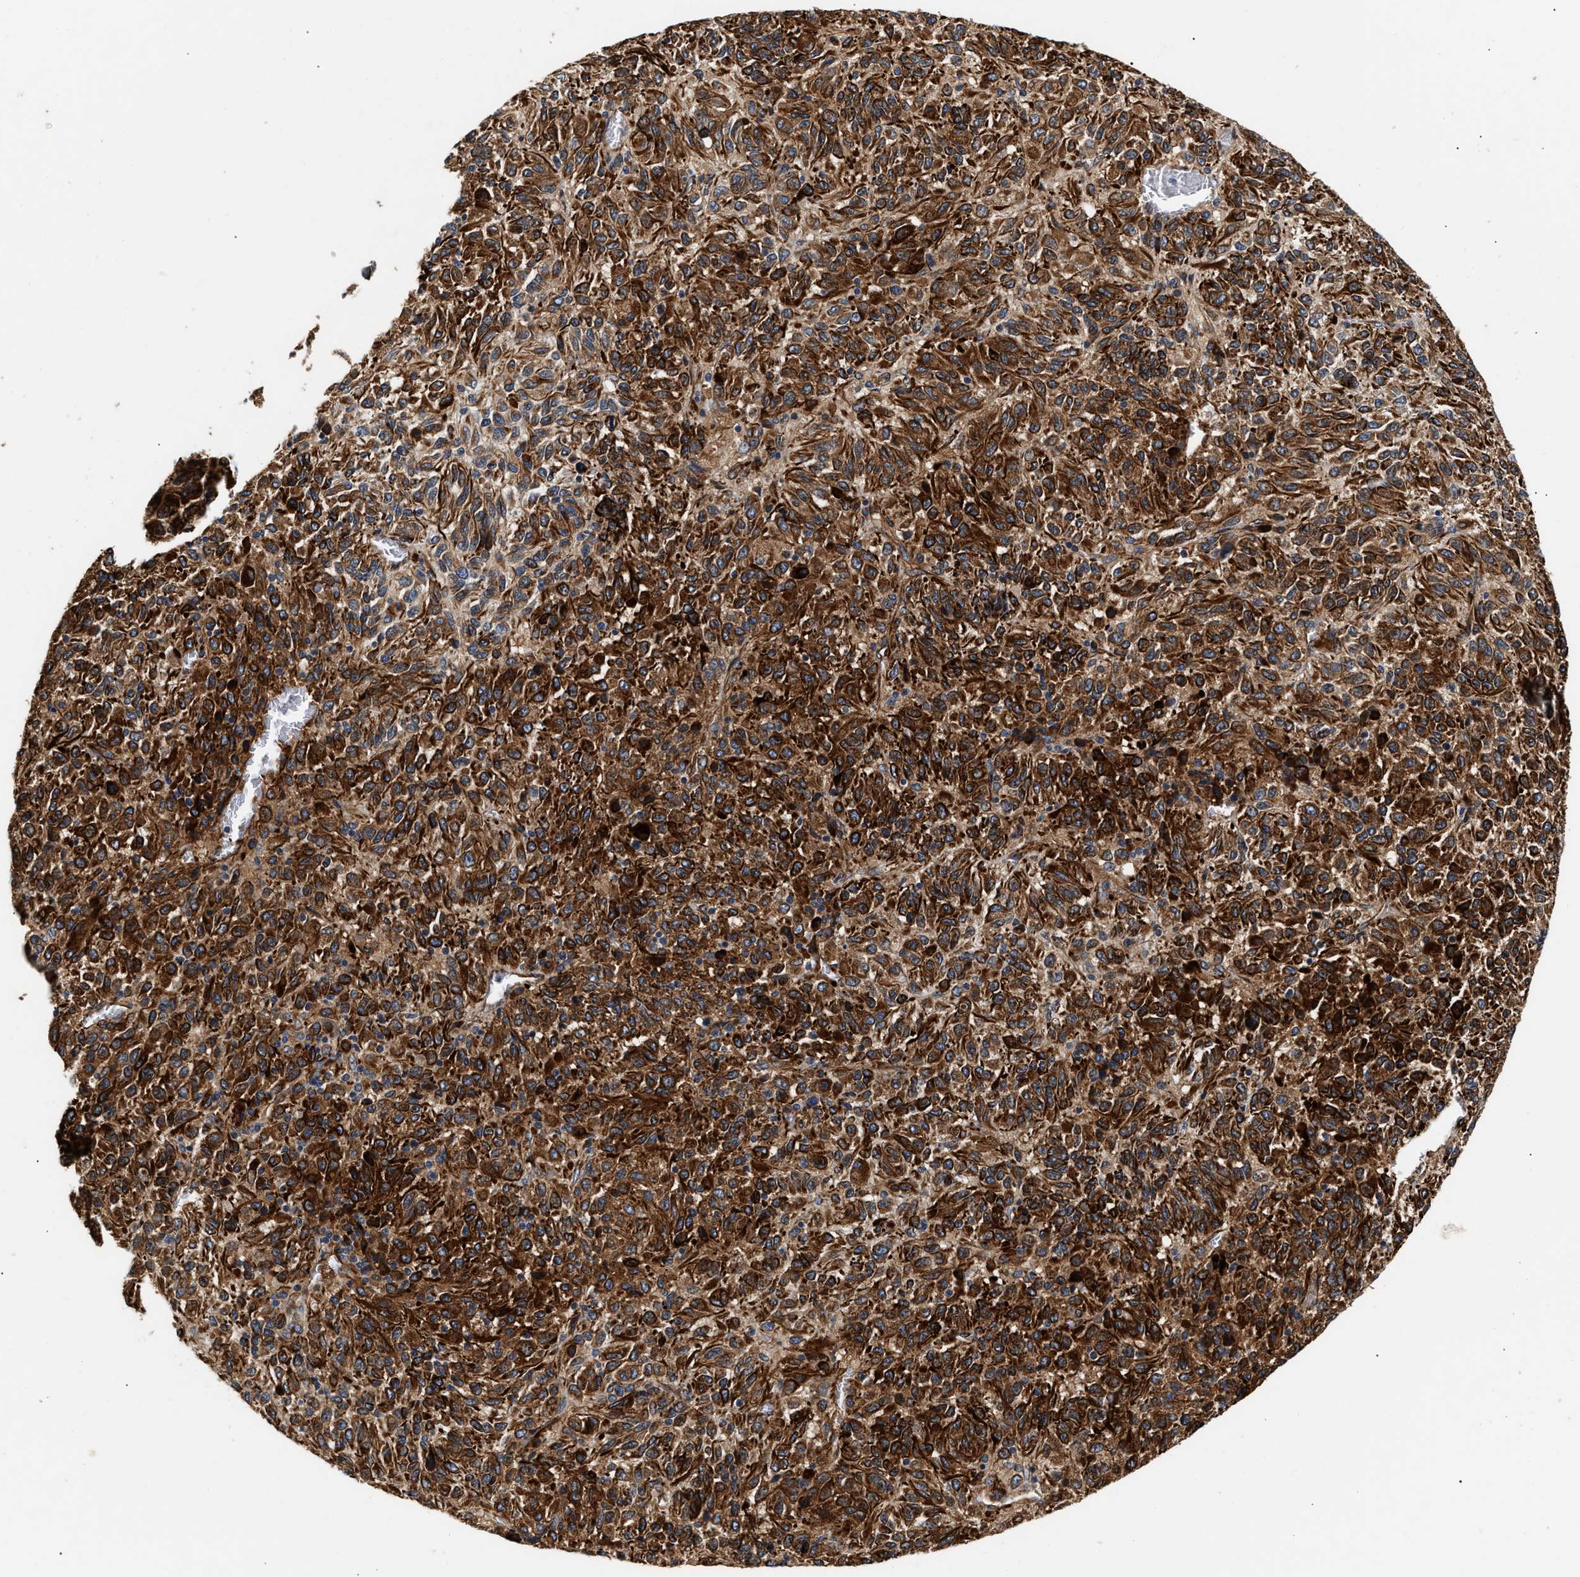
{"staining": {"intensity": "strong", "quantity": ">75%", "location": "cytoplasmic/membranous"}, "tissue": "melanoma", "cell_type": "Tumor cells", "image_type": "cancer", "snomed": [{"axis": "morphology", "description": "Malignant melanoma, Metastatic site"}, {"axis": "topography", "description": "Lung"}], "caption": "Human malignant melanoma (metastatic site) stained with a protein marker demonstrates strong staining in tumor cells.", "gene": "IFT74", "patient": {"sex": "male", "age": 64}}